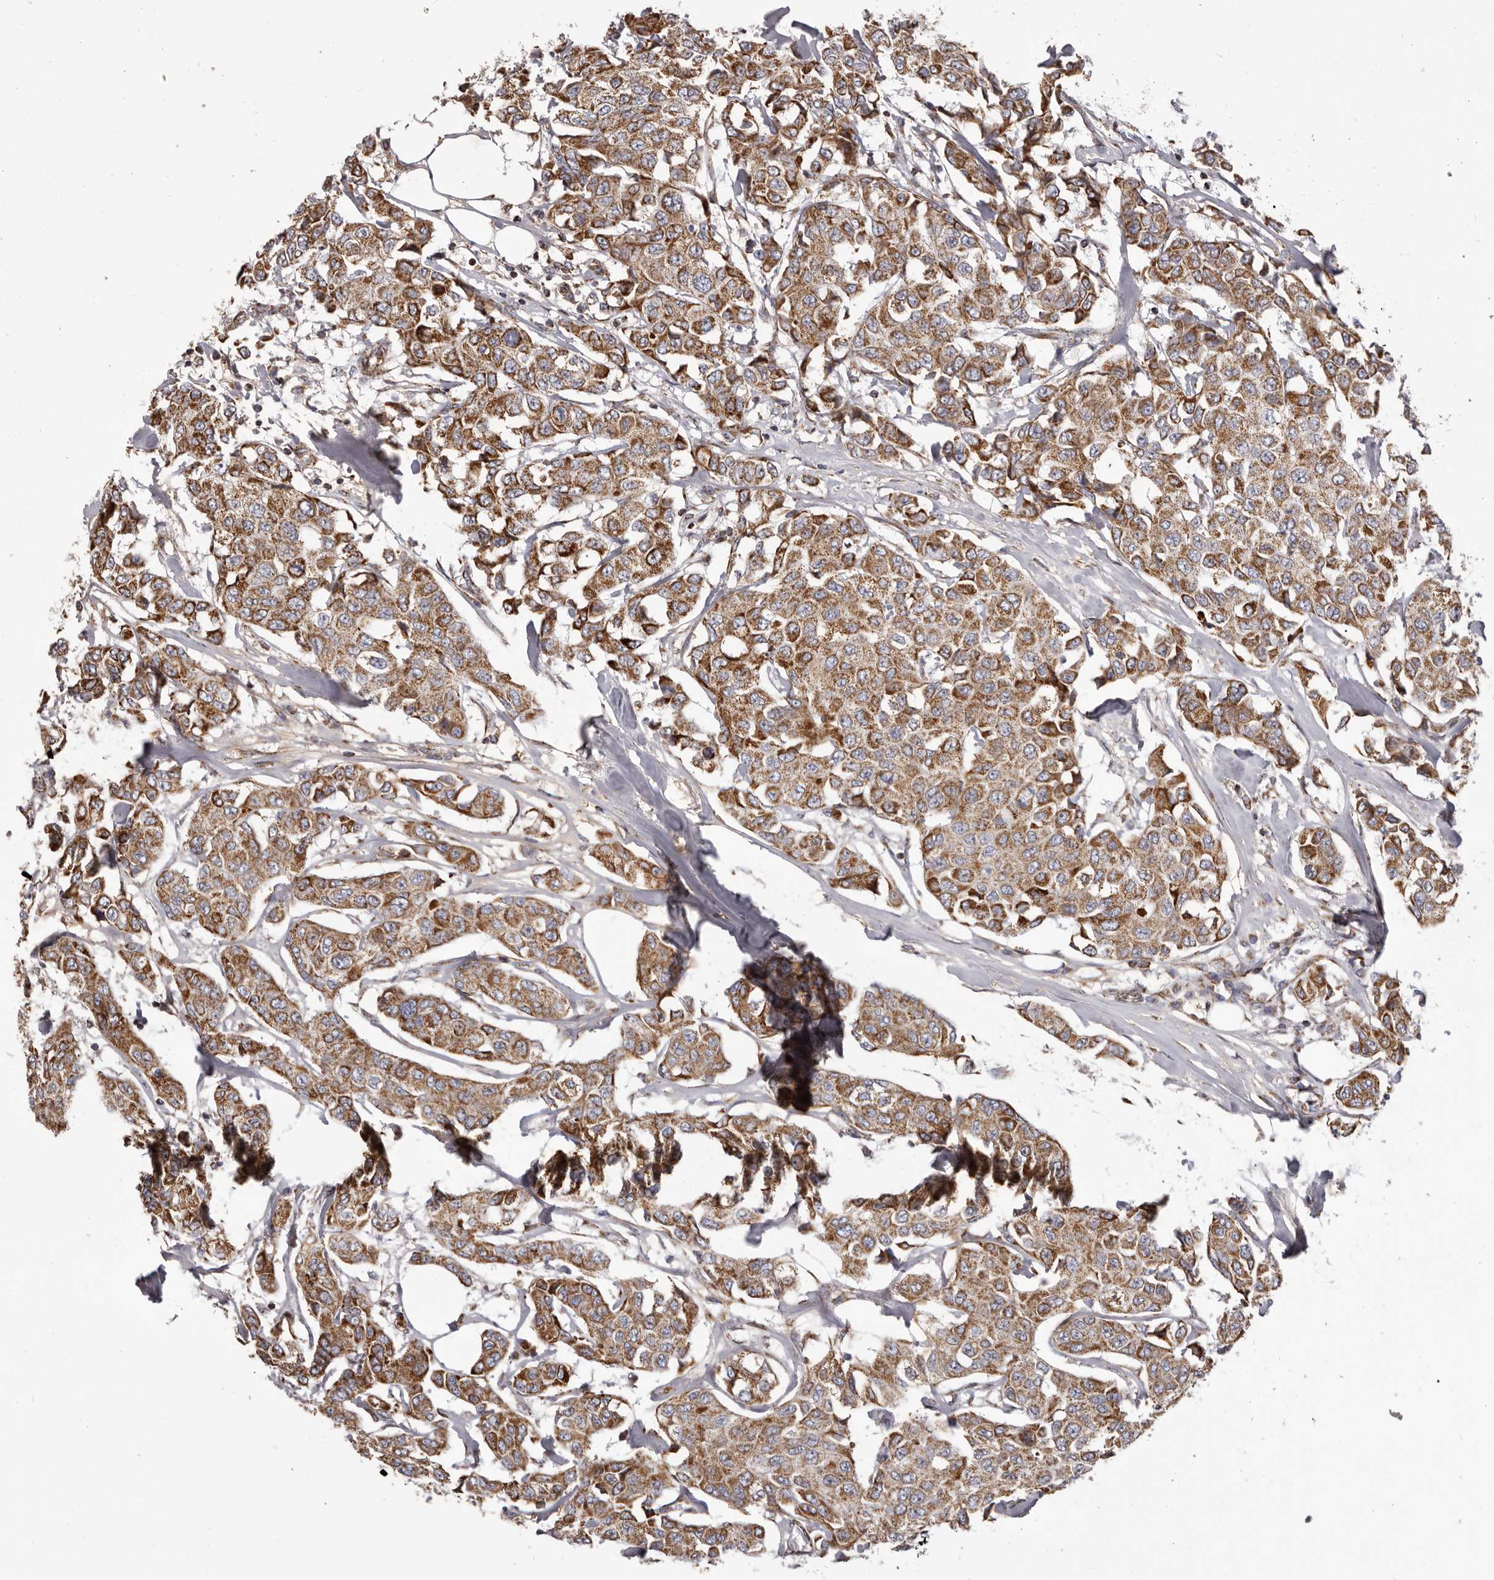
{"staining": {"intensity": "strong", "quantity": ">75%", "location": "cytoplasmic/membranous"}, "tissue": "breast cancer", "cell_type": "Tumor cells", "image_type": "cancer", "snomed": [{"axis": "morphology", "description": "Duct carcinoma"}, {"axis": "topography", "description": "Breast"}], "caption": "The histopathology image reveals immunohistochemical staining of breast cancer (infiltrating ductal carcinoma). There is strong cytoplasmic/membranous positivity is identified in about >75% of tumor cells.", "gene": "CHRM2", "patient": {"sex": "female", "age": 80}}